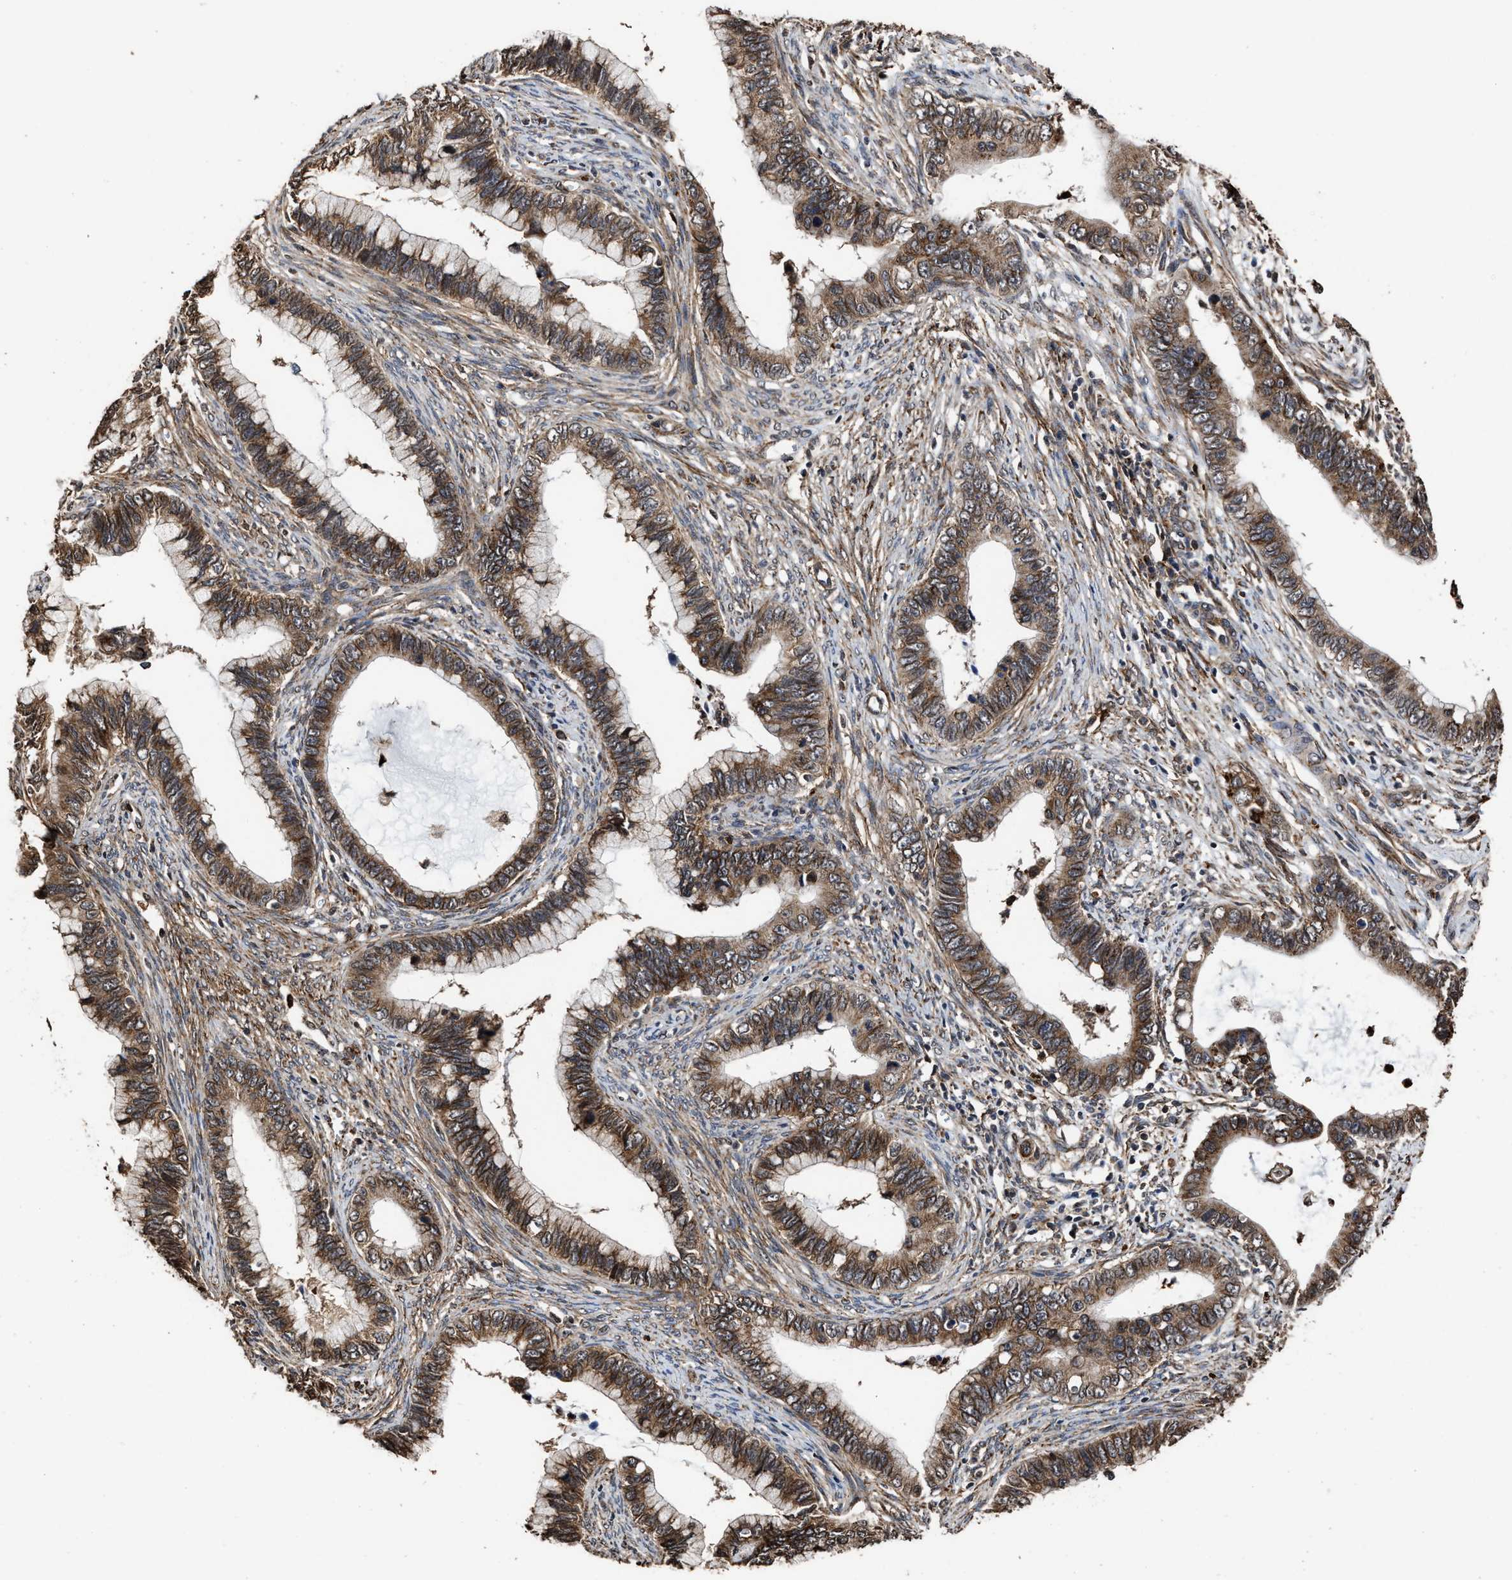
{"staining": {"intensity": "moderate", "quantity": ">75%", "location": "cytoplasmic/membranous"}, "tissue": "cervical cancer", "cell_type": "Tumor cells", "image_type": "cancer", "snomed": [{"axis": "morphology", "description": "Adenocarcinoma, NOS"}, {"axis": "topography", "description": "Cervix"}], "caption": "Immunohistochemistry staining of cervical cancer (adenocarcinoma), which exhibits medium levels of moderate cytoplasmic/membranous staining in approximately >75% of tumor cells indicating moderate cytoplasmic/membranous protein staining. The staining was performed using DAB (brown) for protein detection and nuclei were counterstained in hematoxylin (blue).", "gene": "SEPTIN2", "patient": {"sex": "female", "age": 44}}